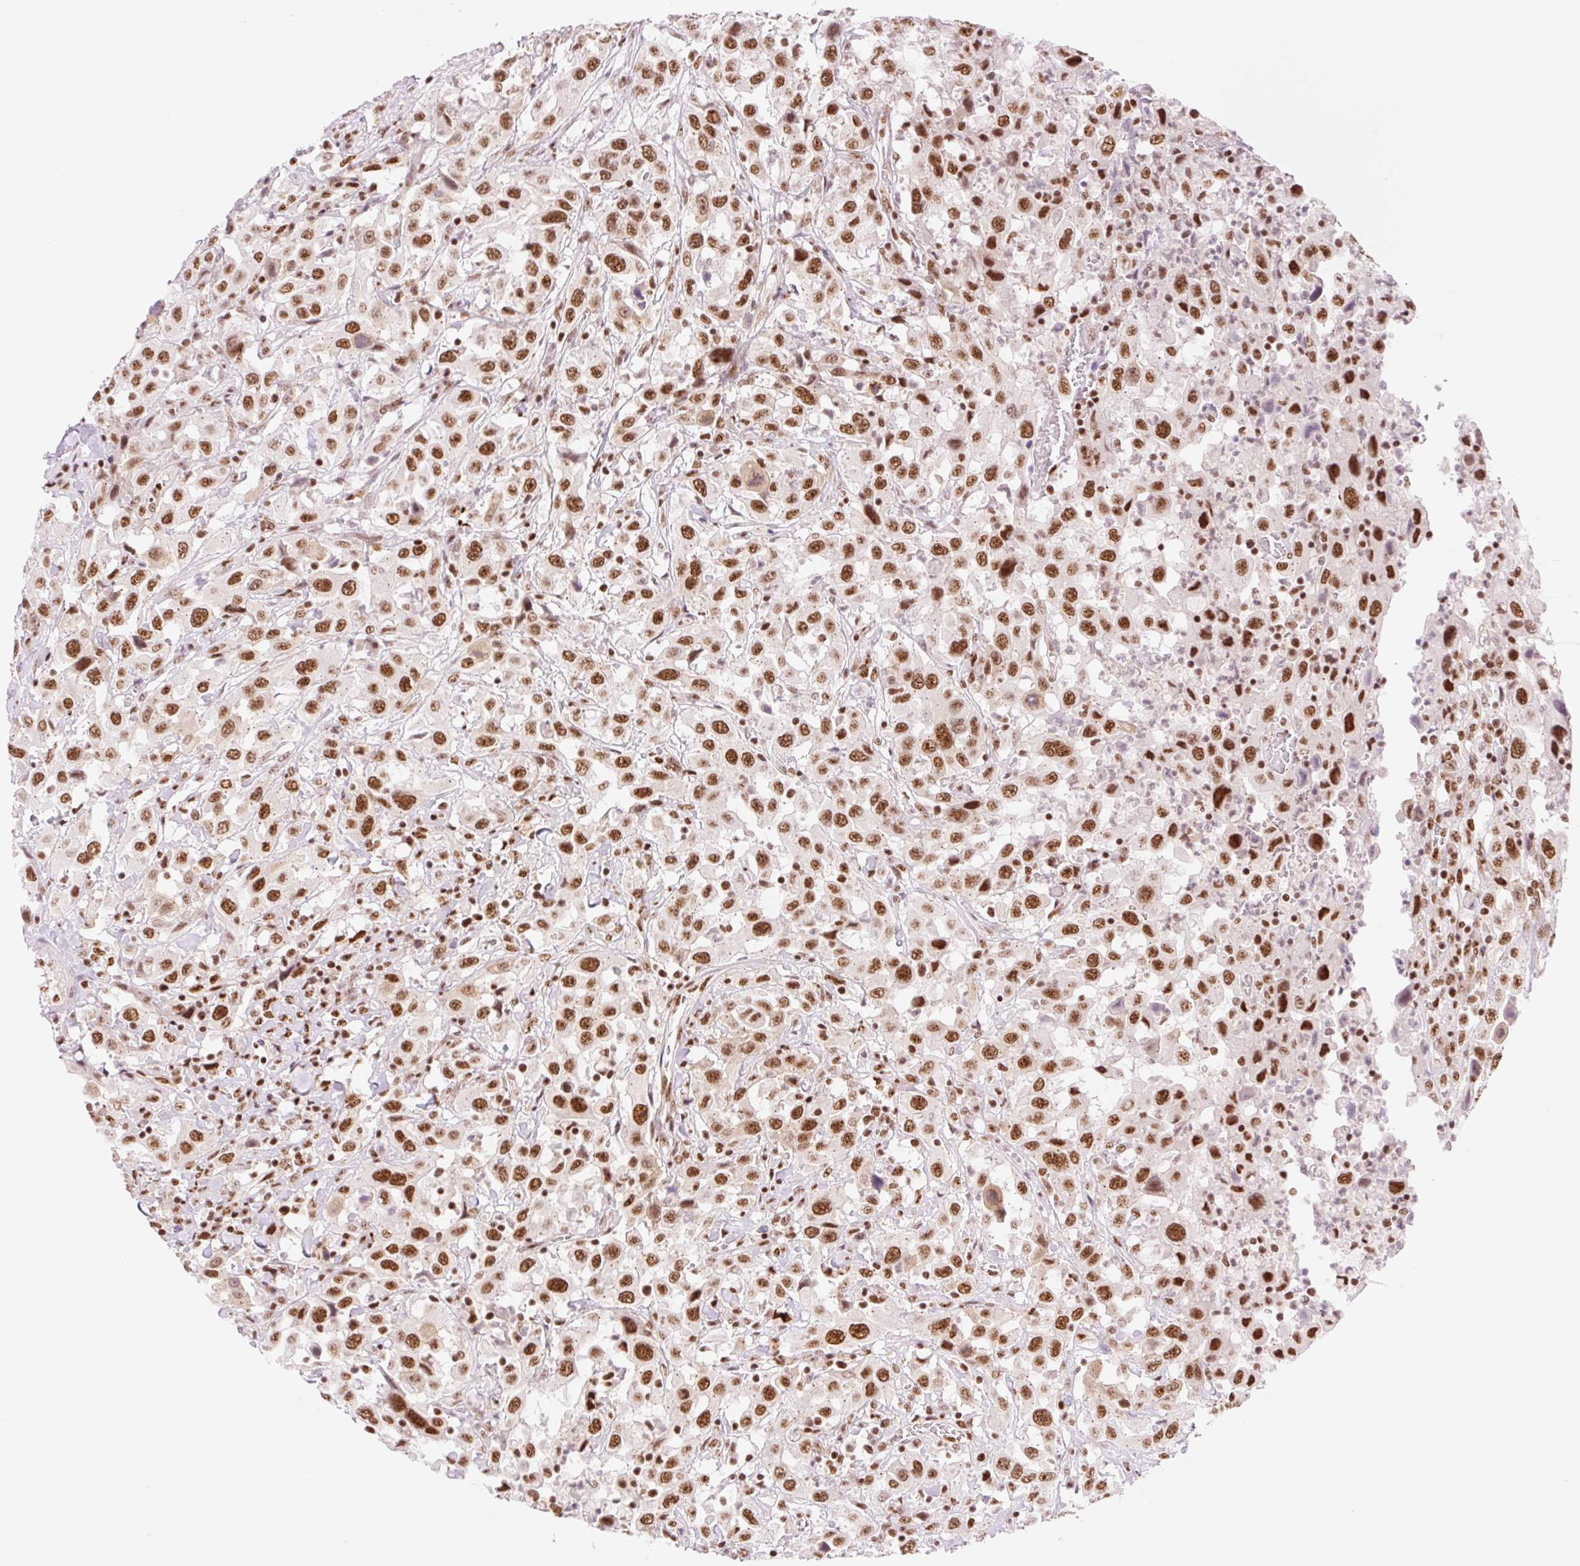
{"staining": {"intensity": "strong", "quantity": ">75%", "location": "nuclear"}, "tissue": "urothelial cancer", "cell_type": "Tumor cells", "image_type": "cancer", "snomed": [{"axis": "morphology", "description": "Urothelial carcinoma, High grade"}, {"axis": "topography", "description": "Urinary bladder"}], "caption": "A micrograph of human high-grade urothelial carcinoma stained for a protein shows strong nuclear brown staining in tumor cells. Using DAB (brown) and hematoxylin (blue) stains, captured at high magnification using brightfield microscopy.", "gene": "PRDM11", "patient": {"sex": "male", "age": 61}}